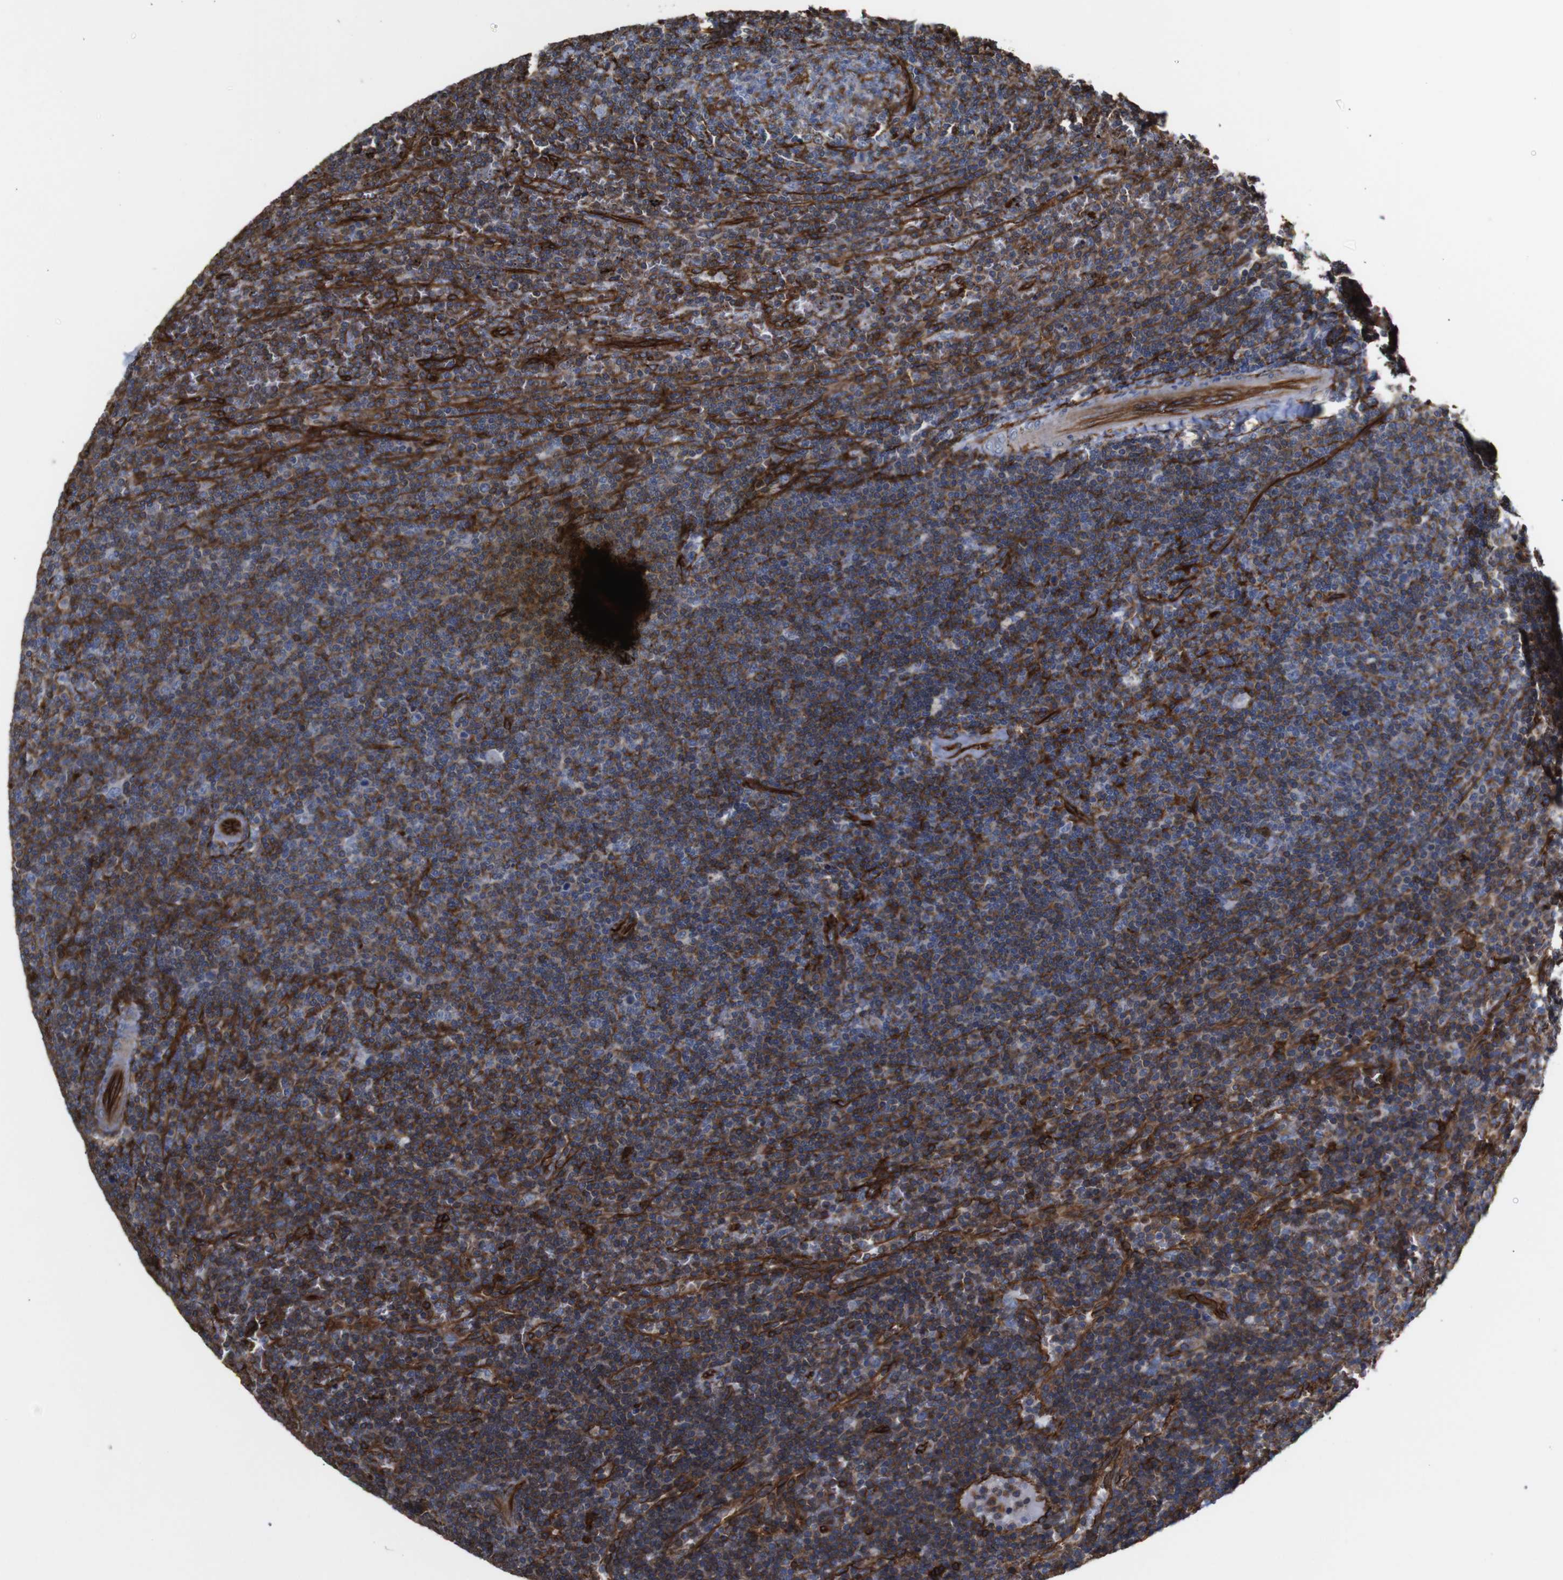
{"staining": {"intensity": "weak", "quantity": ">75%", "location": "cytoplasmic/membranous"}, "tissue": "lymphoma", "cell_type": "Tumor cells", "image_type": "cancer", "snomed": [{"axis": "morphology", "description": "Malignant lymphoma, non-Hodgkin's type, Low grade"}, {"axis": "topography", "description": "Spleen"}], "caption": "Immunohistochemistry image of neoplastic tissue: low-grade malignant lymphoma, non-Hodgkin's type stained using immunohistochemistry (IHC) reveals low levels of weak protein expression localized specifically in the cytoplasmic/membranous of tumor cells, appearing as a cytoplasmic/membranous brown color.", "gene": "SPTBN1", "patient": {"sex": "female", "age": 50}}